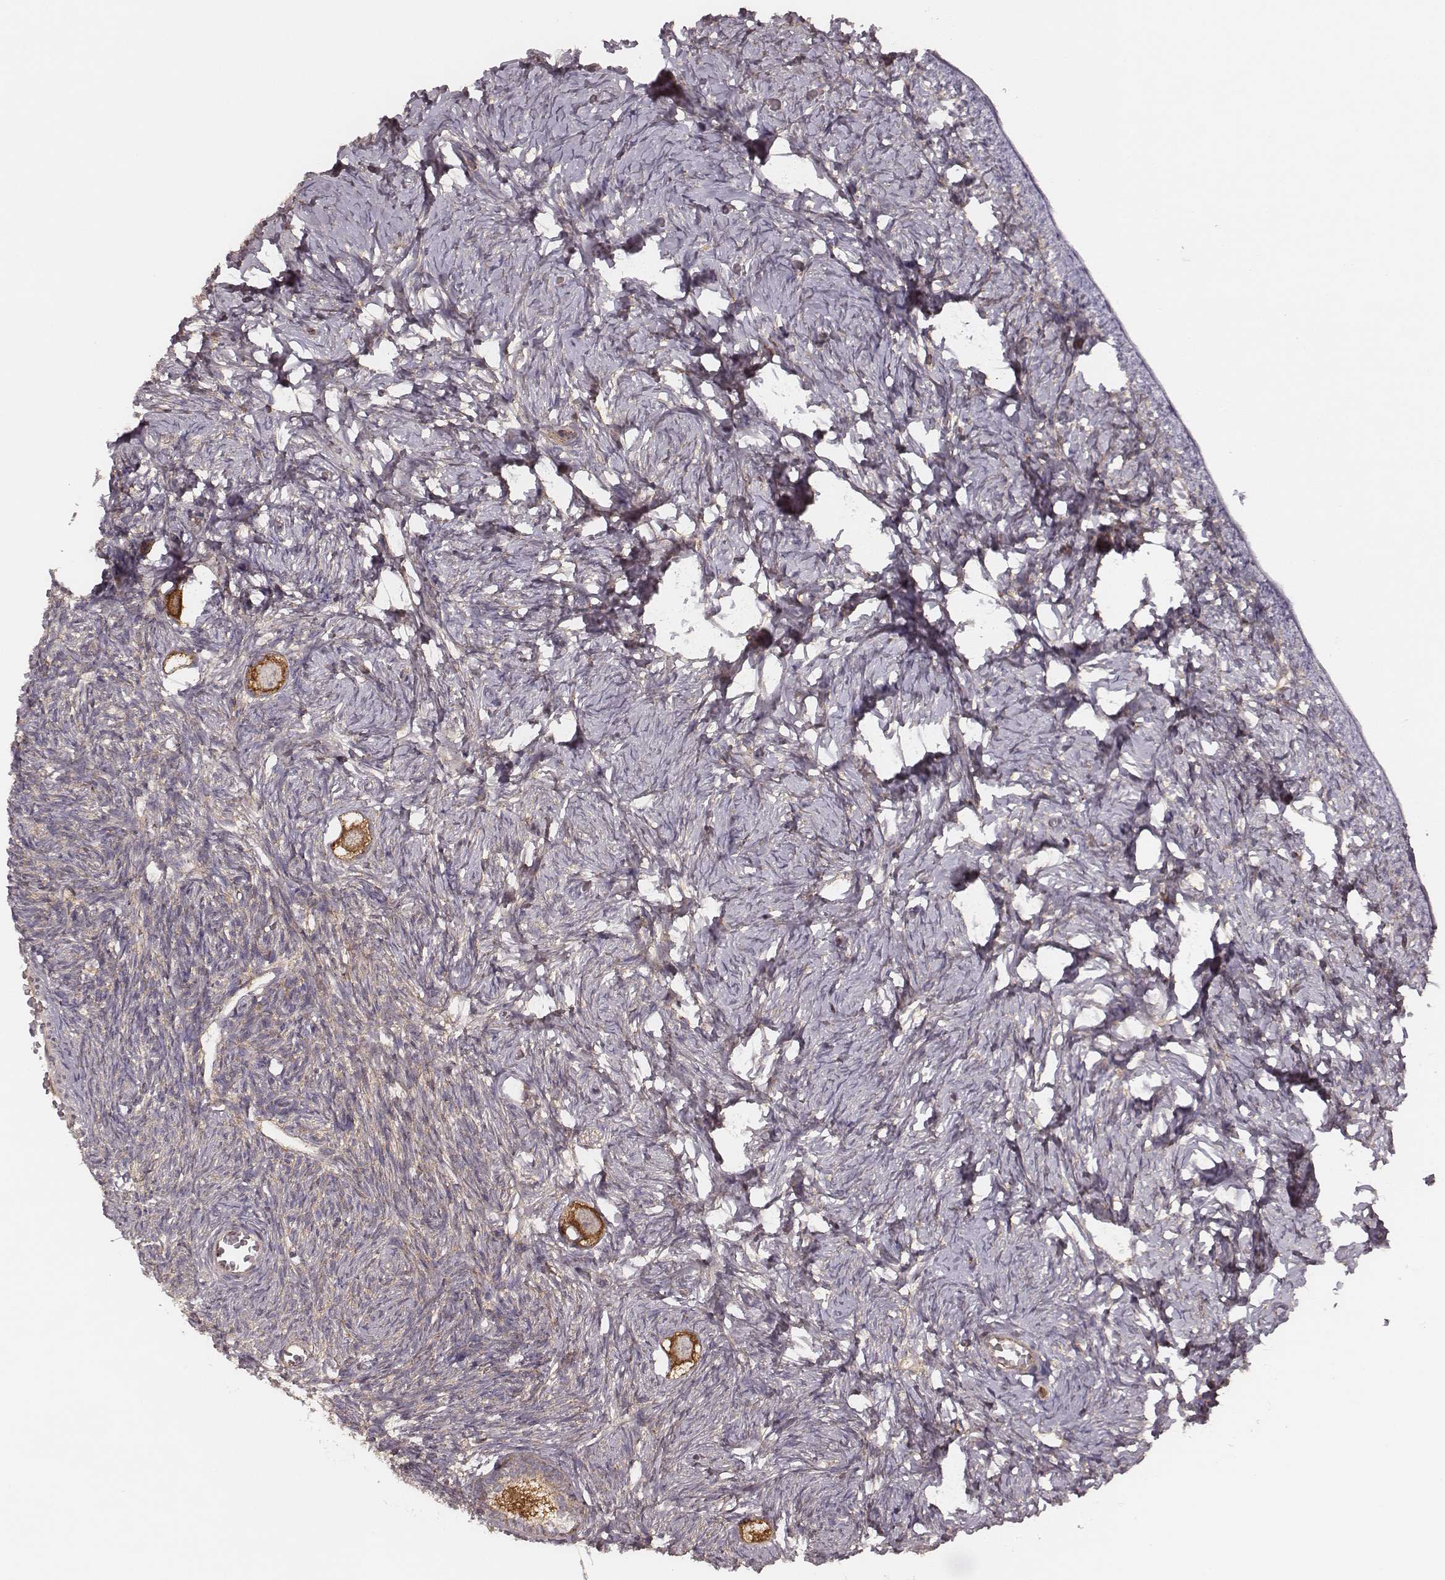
{"staining": {"intensity": "strong", "quantity": ">75%", "location": "cytoplasmic/membranous"}, "tissue": "ovary", "cell_type": "Follicle cells", "image_type": "normal", "snomed": [{"axis": "morphology", "description": "Normal tissue, NOS"}, {"axis": "topography", "description": "Ovary"}], "caption": "Immunohistochemistry (IHC) image of benign ovary: human ovary stained using immunohistochemistry displays high levels of strong protein expression localized specifically in the cytoplasmic/membranous of follicle cells, appearing as a cytoplasmic/membranous brown color.", "gene": "CARS1", "patient": {"sex": "female", "age": 27}}